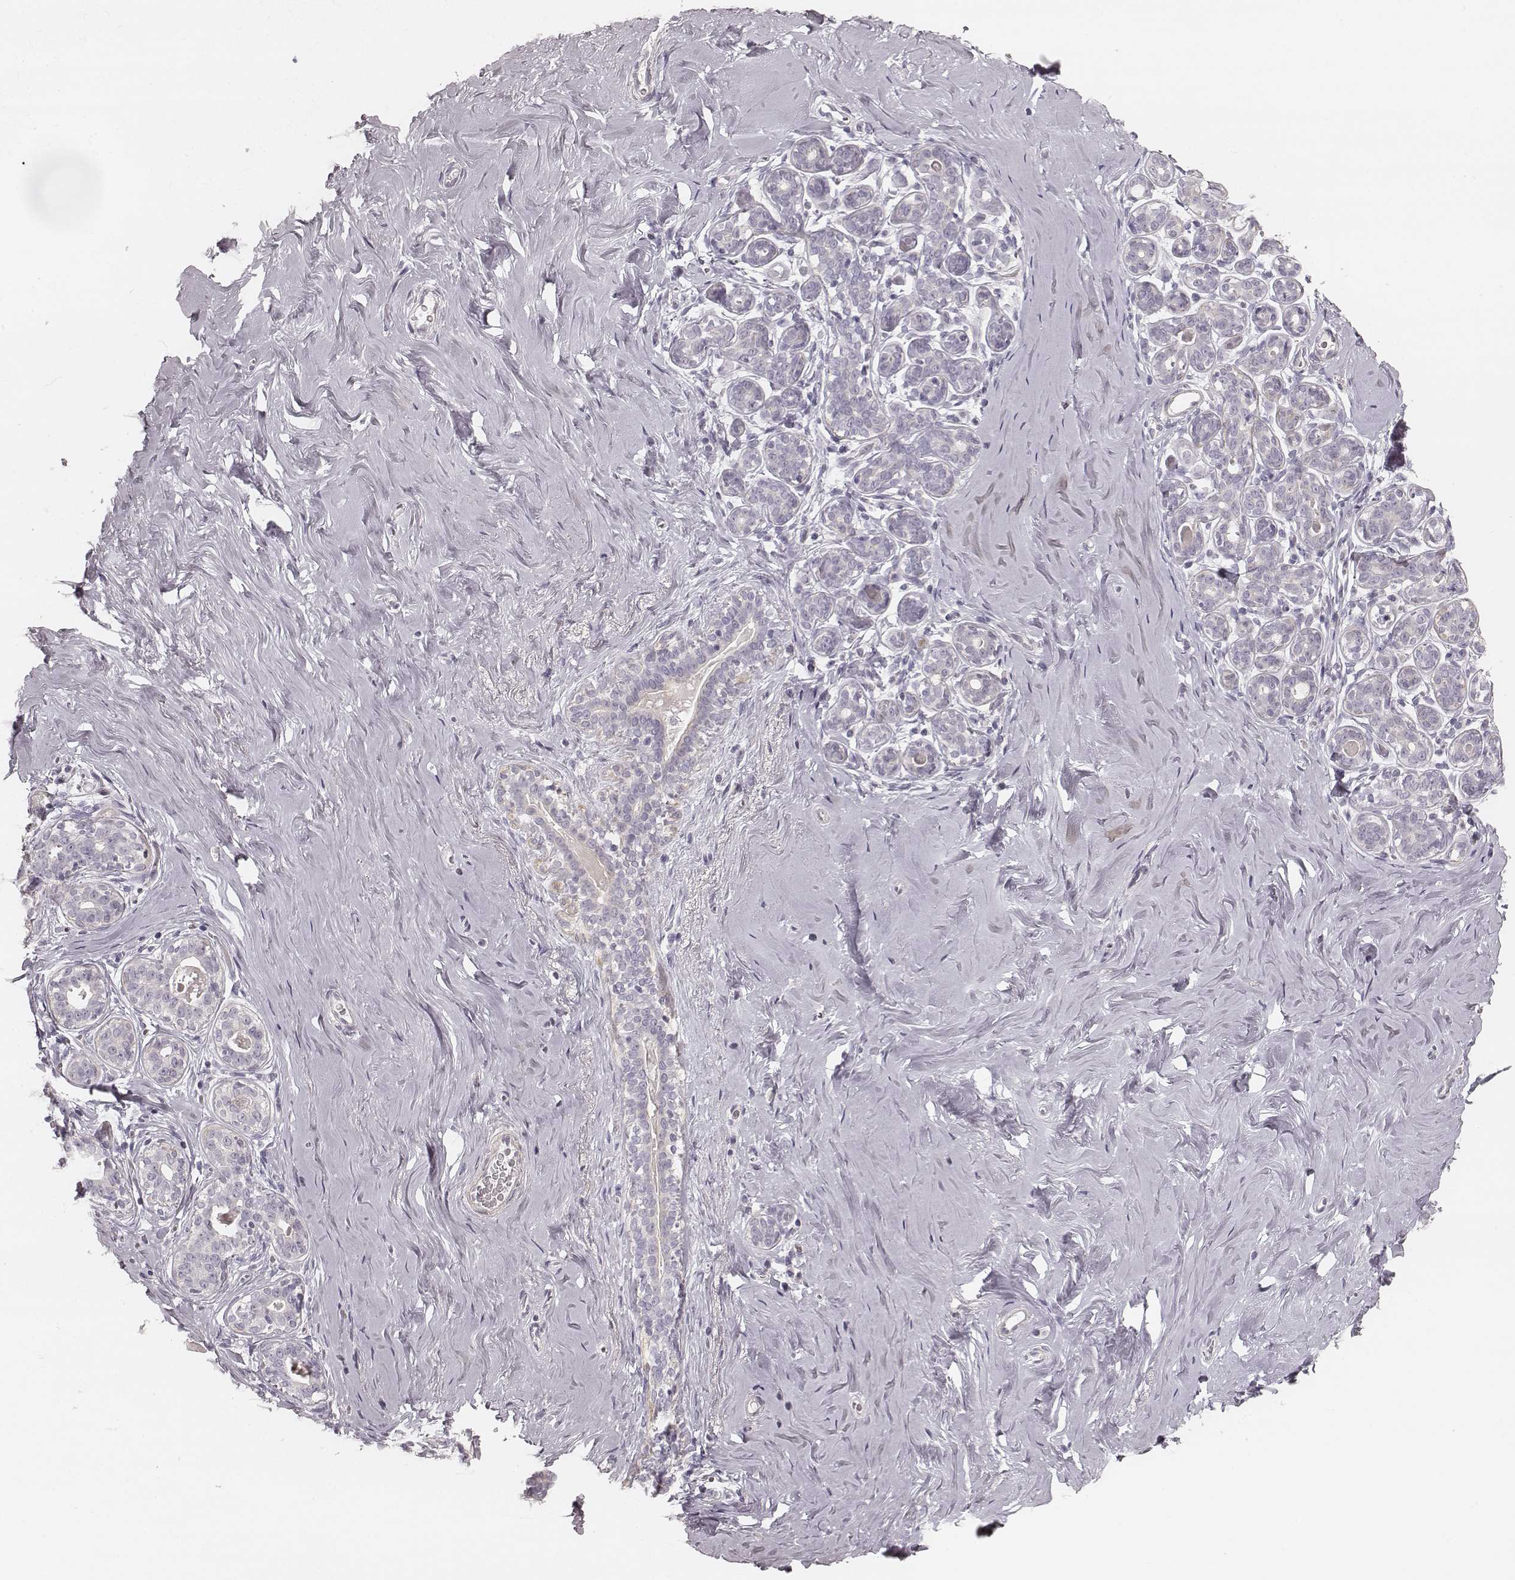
{"staining": {"intensity": "negative", "quantity": "none", "location": "none"}, "tissue": "breast", "cell_type": "Adipocytes", "image_type": "normal", "snomed": [{"axis": "morphology", "description": "Normal tissue, NOS"}, {"axis": "topography", "description": "Skin"}, {"axis": "topography", "description": "Breast"}], "caption": "A high-resolution histopathology image shows IHC staining of benign breast, which exhibits no significant positivity in adipocytes.", "gene": "SPATA24", "patient": {"sex": "female", "age": 43}}